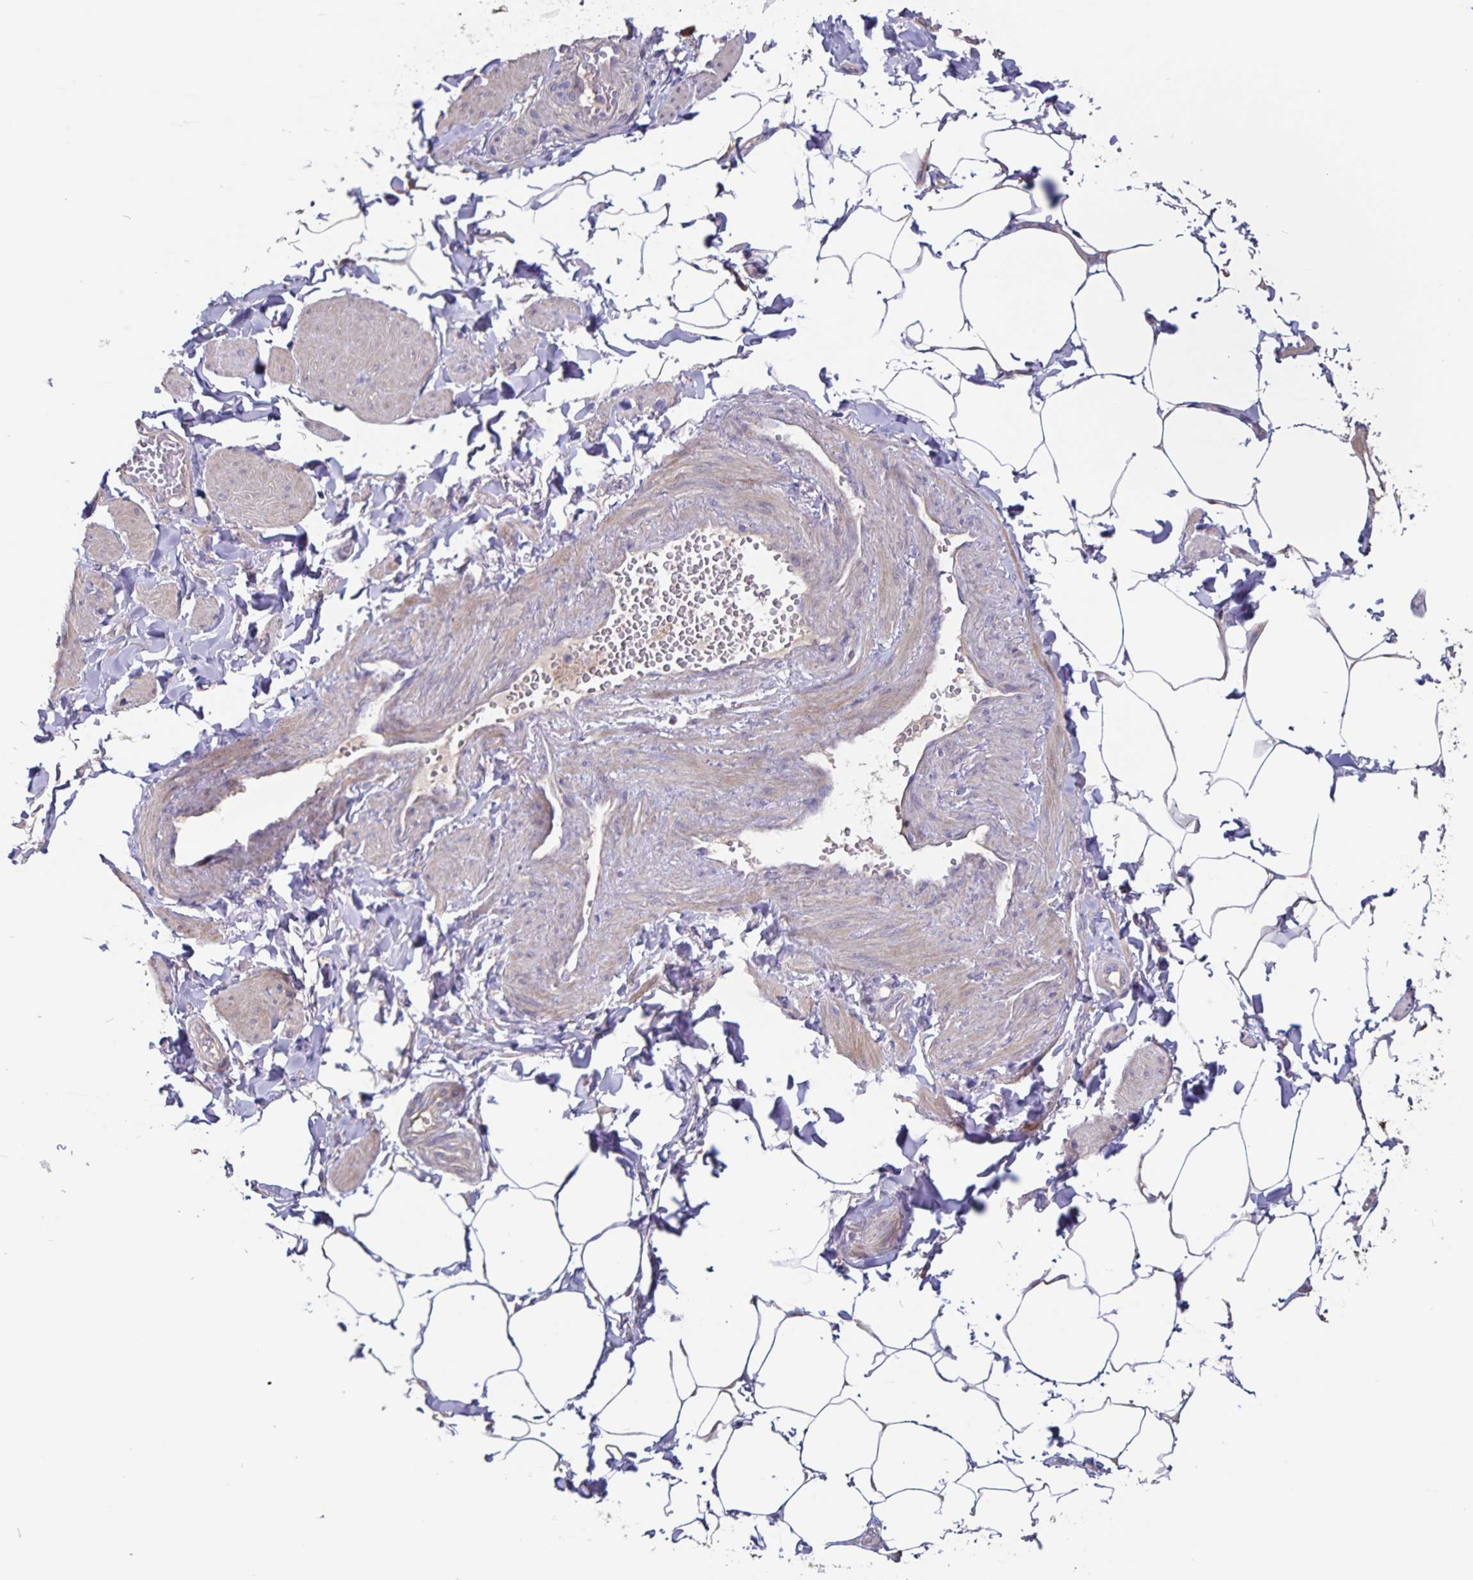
{"staining": {"intensity": "negative", "quantity": "none", "location": "none"}, "tissue": "adipose tissue", "cell_type": "Adipocytes", "image_type": "normal", "snomed": [{"axis": "morphology", "description": "Normal tissue, NOS"}, {"axis": "topography", "description": "Epididymis"}, {"axis": "topography", "description": "Peripheral nerve tissue"}], "caption": "High magnification brightfield microscopy of normal adipose tissue stained with DAB (3,3'-diaminobenzidine) (brown) and counterstained with hematoxylin (blue): adipocytes show no significant staining.", "gene": "FBXL16", "patient": {"sex": "male", "age": 32}}